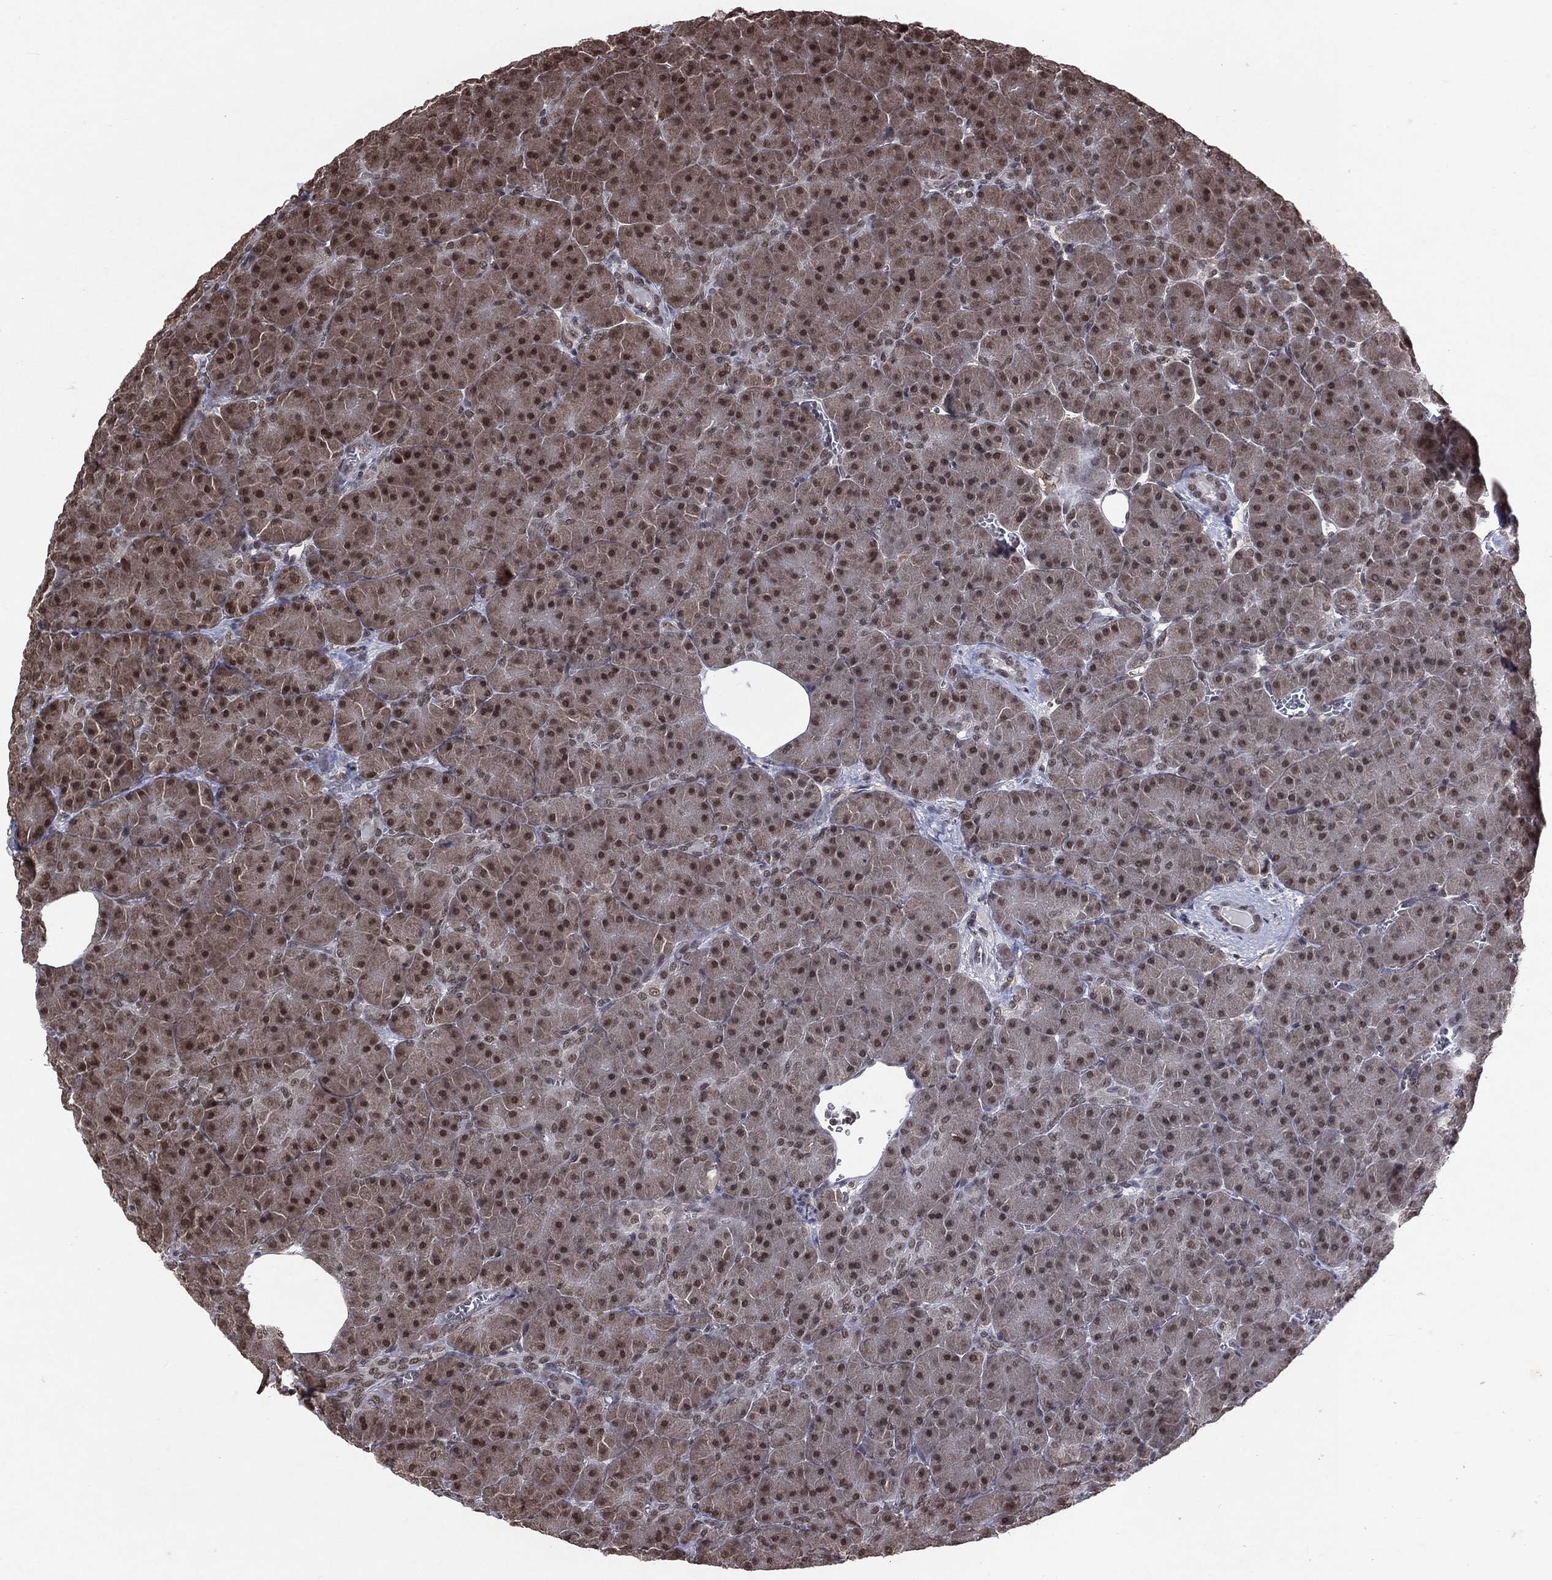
{"staining": {"intensity": "strong", "quantity": ">75%", "location": "cytoplasmic/membranous,nuclear"}, "tissue": "pancreas", "cell_type": "Exocrine glandular cells", "image_type": "normal", "snomed": [{"axis": "morphology", "description": "Normal tissue, NOS"}, {"axis": "topography", "description": "Pancreas"}], "caption": "Approximately >75% of exocrine glandular cells in normal pancreas demonstrate strong cytoplasmic/membranous,nuclear protein staining as visualized by brown immunohistochemical staining.", "gene": "DMAP1", "patient": {"sex": "male", "age": 61}}